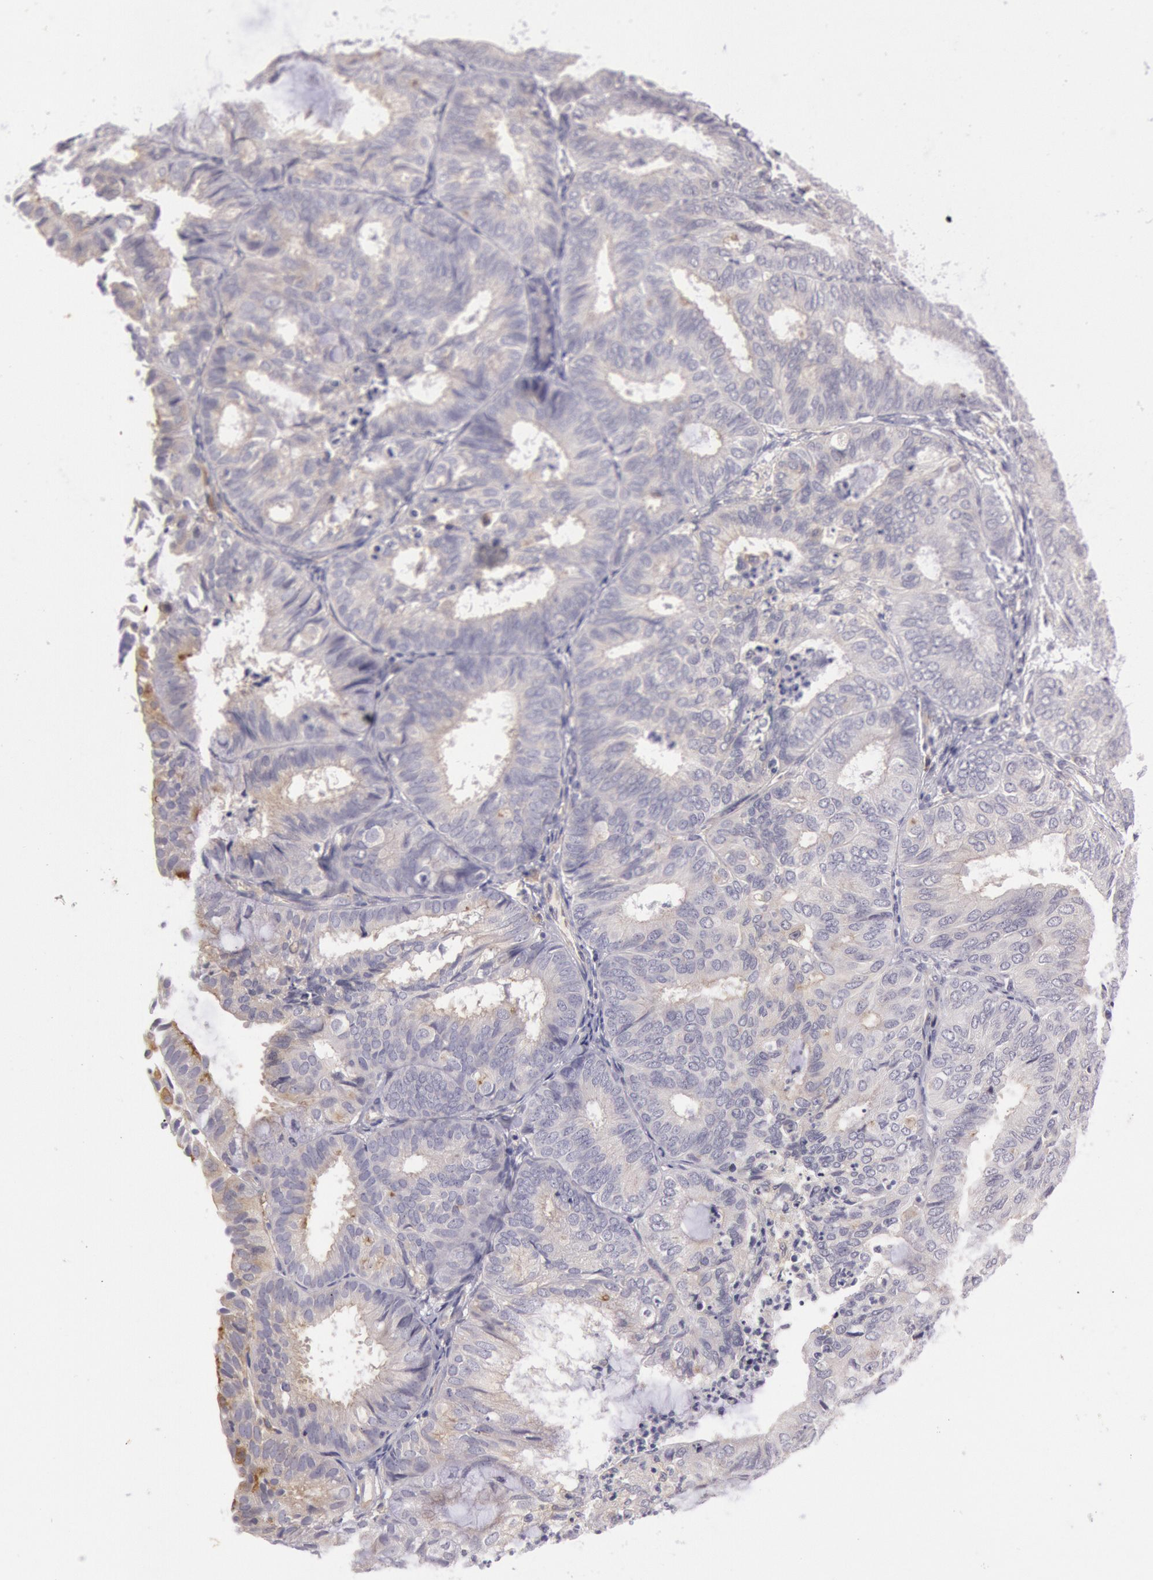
{"staining": {"intensity": "negative", "quantity": "none", "location": "none"}, "tissue": "endometrial cancer", "cell_type": "Tumor cells", "image_type": "cancer", "snomed": [{"axis": "morphology", "description": "Adenocarcinoma, NOS"}, {"axis": "topography", "description": "Endometrium"}], "caption": "Histopathology image shows no significant protein staining in tumor cells of endometrial cancer (adenocarcinoma).", "gene": "MYO5A", "patient": {"sex": "female", "age": 59}}